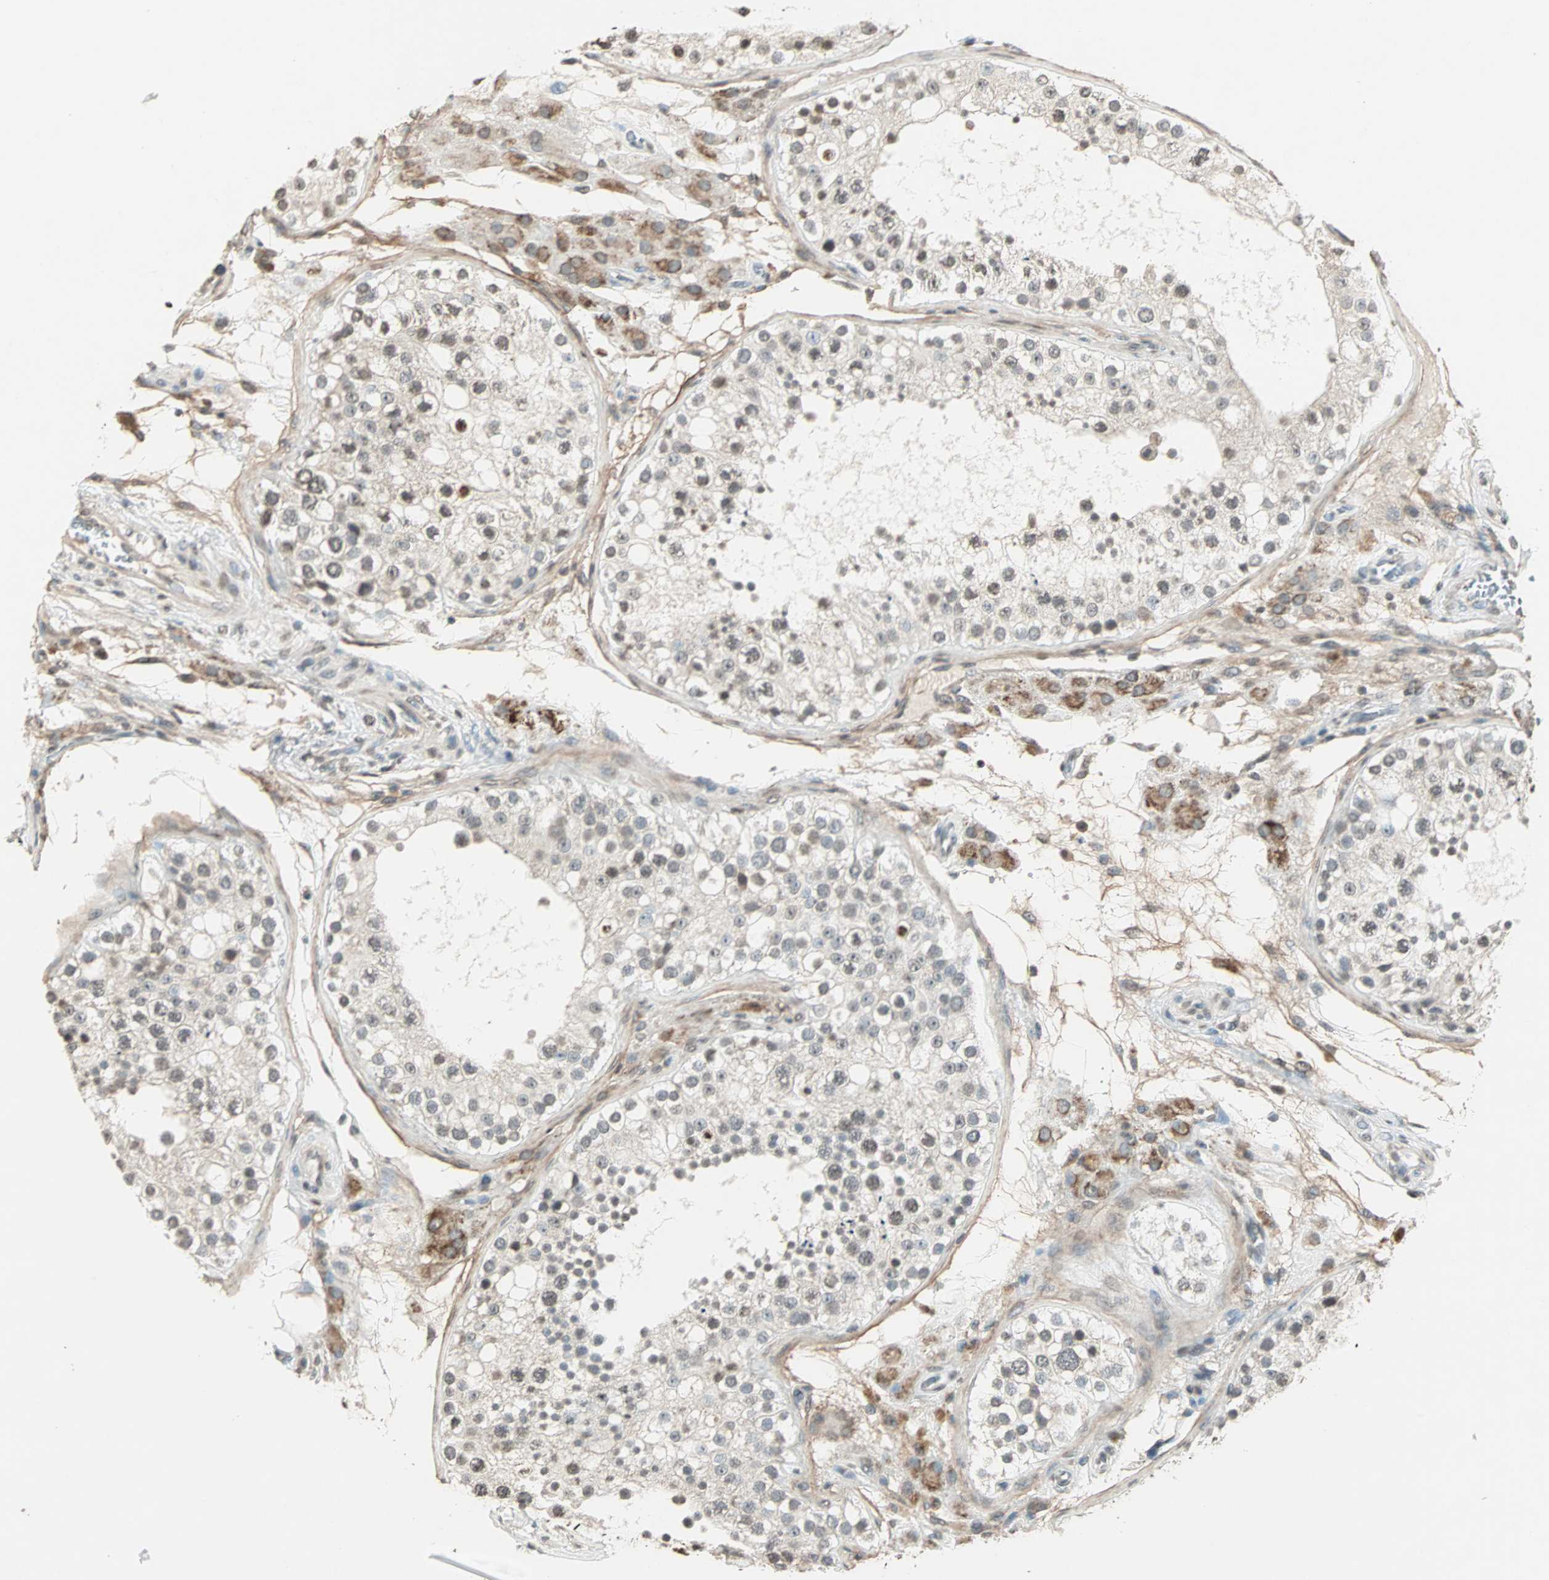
{"staining": {"intensity": "weak", "quantity": "25%-75%", "location": "cytoplasmic/membranous,nuclear"}, "tissue": "testis", "cell_type": "Cells in seminiferous ducts", "image_type": "normal", "snomed": [{"axis": "morphology", "description": "Normal tissue, NOS"}, {"axis": "topography", "description": "Testis"}], "caption": "About 25%-75% of cells in seminiferous ducts in unremarkable human testis reveal weak cytoplasmic/membranous,nuclear protein expression as visualized by brown immunohistochemical staining.", "gene": "PRELID1", "patient": {"sex": "male", "age": 26}}